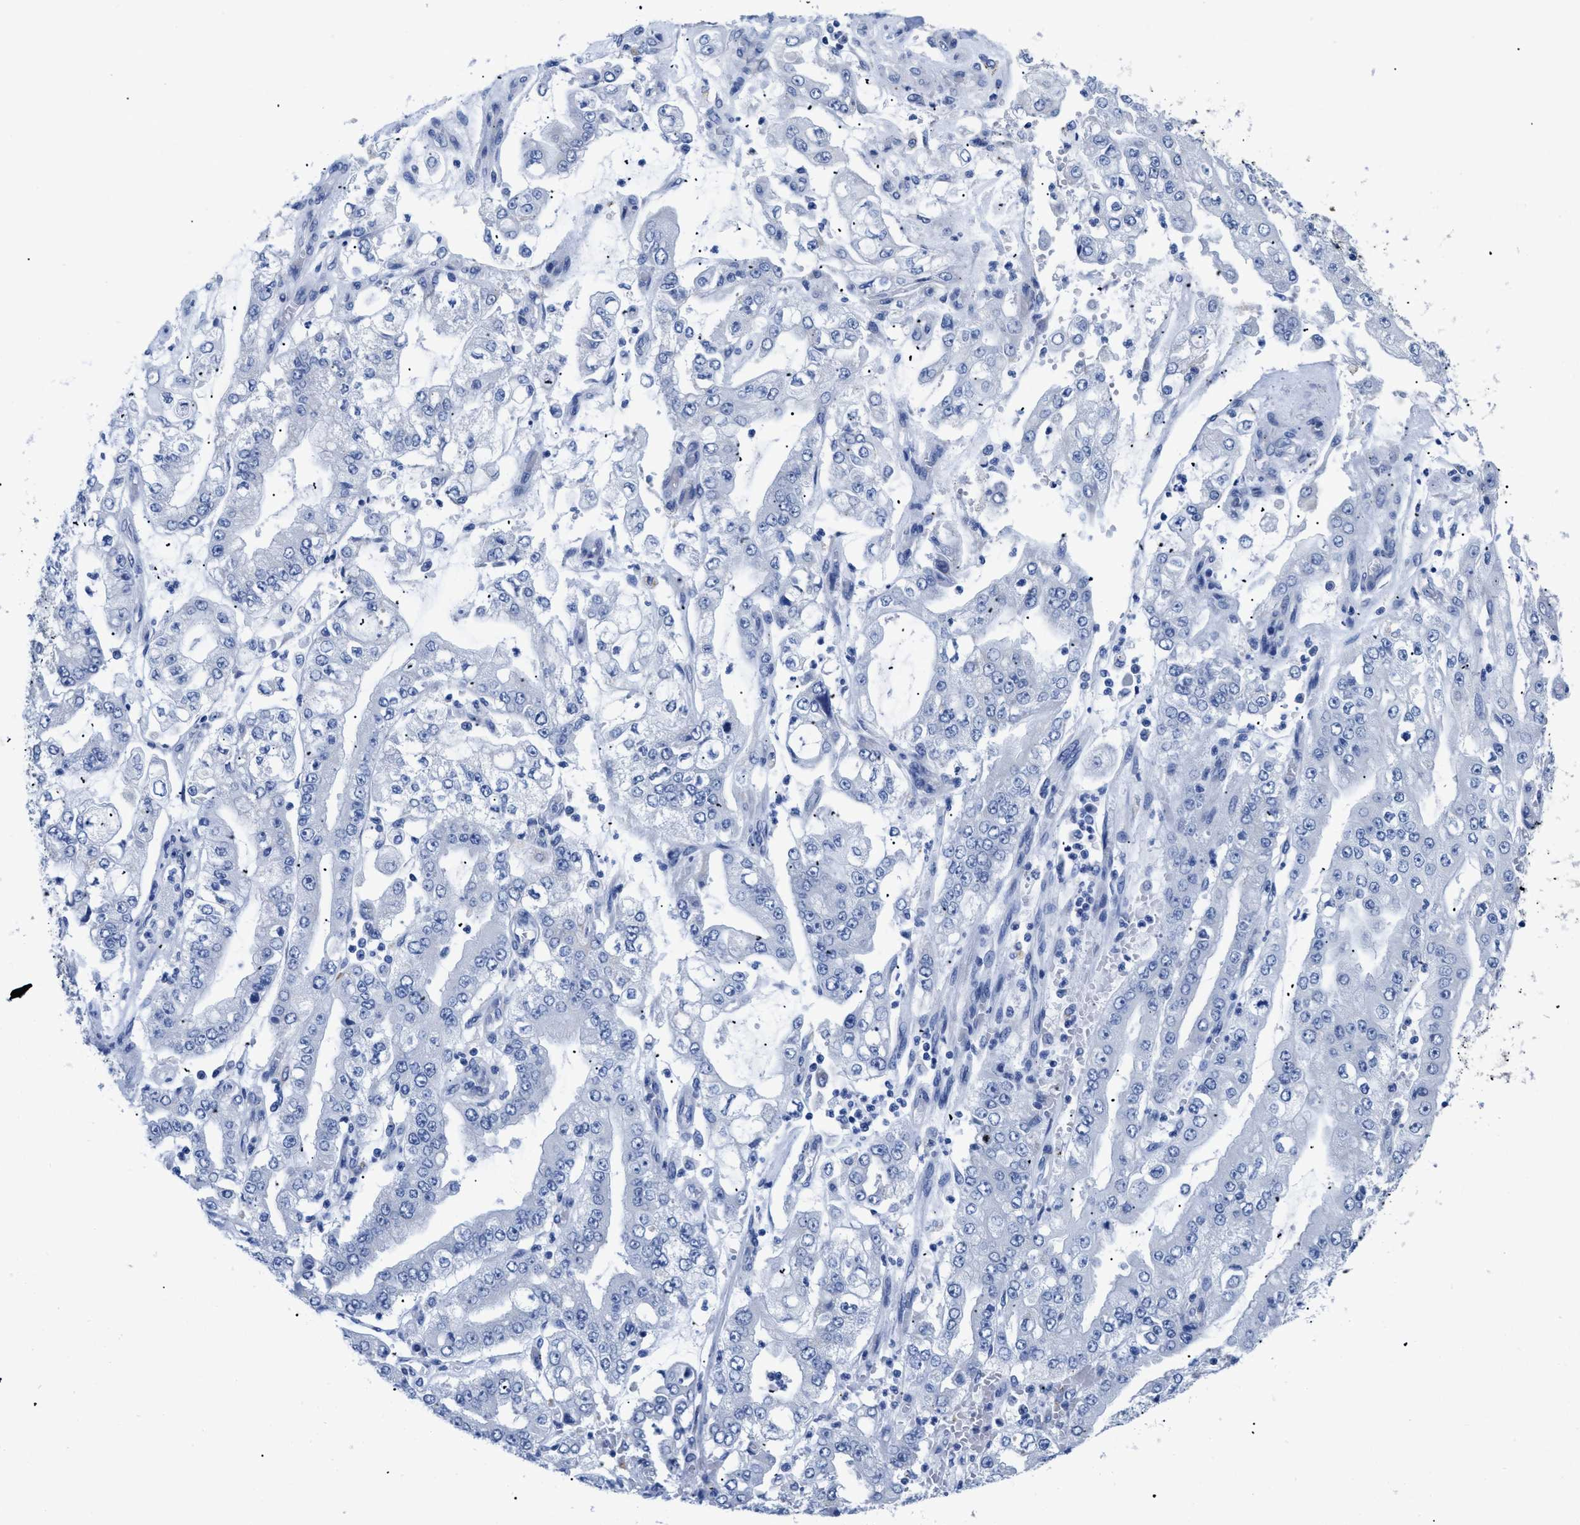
{"staining": {"intensity": "negative", "quantity": "none", "location": "none"}, "tissue": "stomach cancer", "cell_type": "Tumor cells", "image_type": "cancer", "snomed": [{"axis": "morphology", "description": "Adenocarcinoma, NOS"}, {"axis": "topography", "description": "Stomach"}], "caption": "Human stomach cancer (adenocarcinoma) stained for a protein using immunohistochemistry exhibits no expression in tumor cells.", "gene": "APOBEC2", "patient": {"sex": "male", "age": 76}}